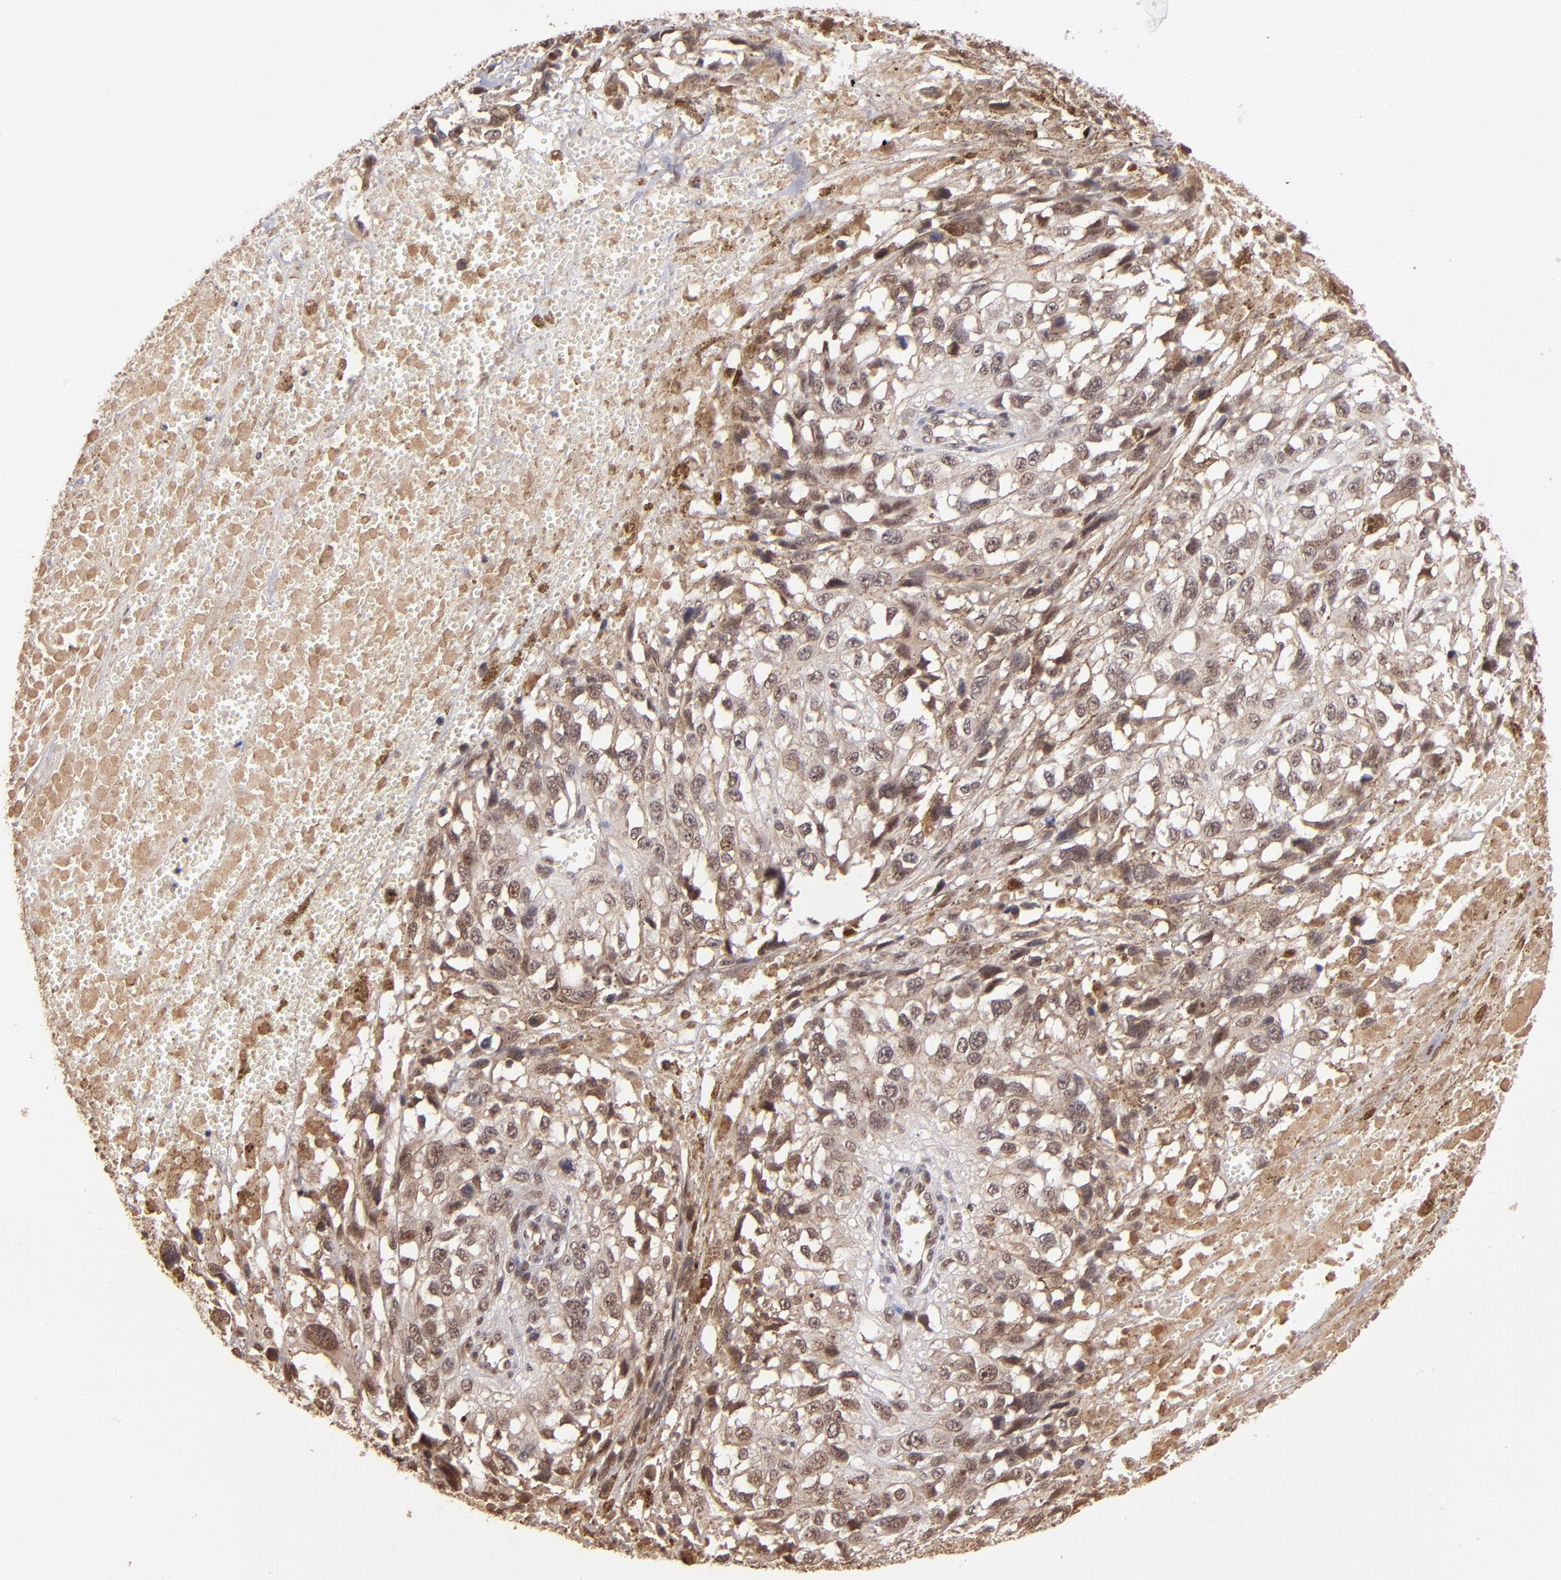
{"staining": {"intensity": "moderate", "quantity": ">75%", "location": "nuclear"}, "tissue": "melanoma", "cell_type": "Tumor cells", "image_type": "cancer", "snomed": [{"axis": "morphology", "description": "Malignant melanoma, Metastatic site"}, {"axis": "topography", "description": "Lymph node"}], "caption": "Human malignant melanoma (metastatic site) stained for a protein (brown) exhibits moderate nuclear positive positivity in approximately >75% of tumor cells.", "gene": "TERF2", "patient": {"sex": "male", "age": 59}}